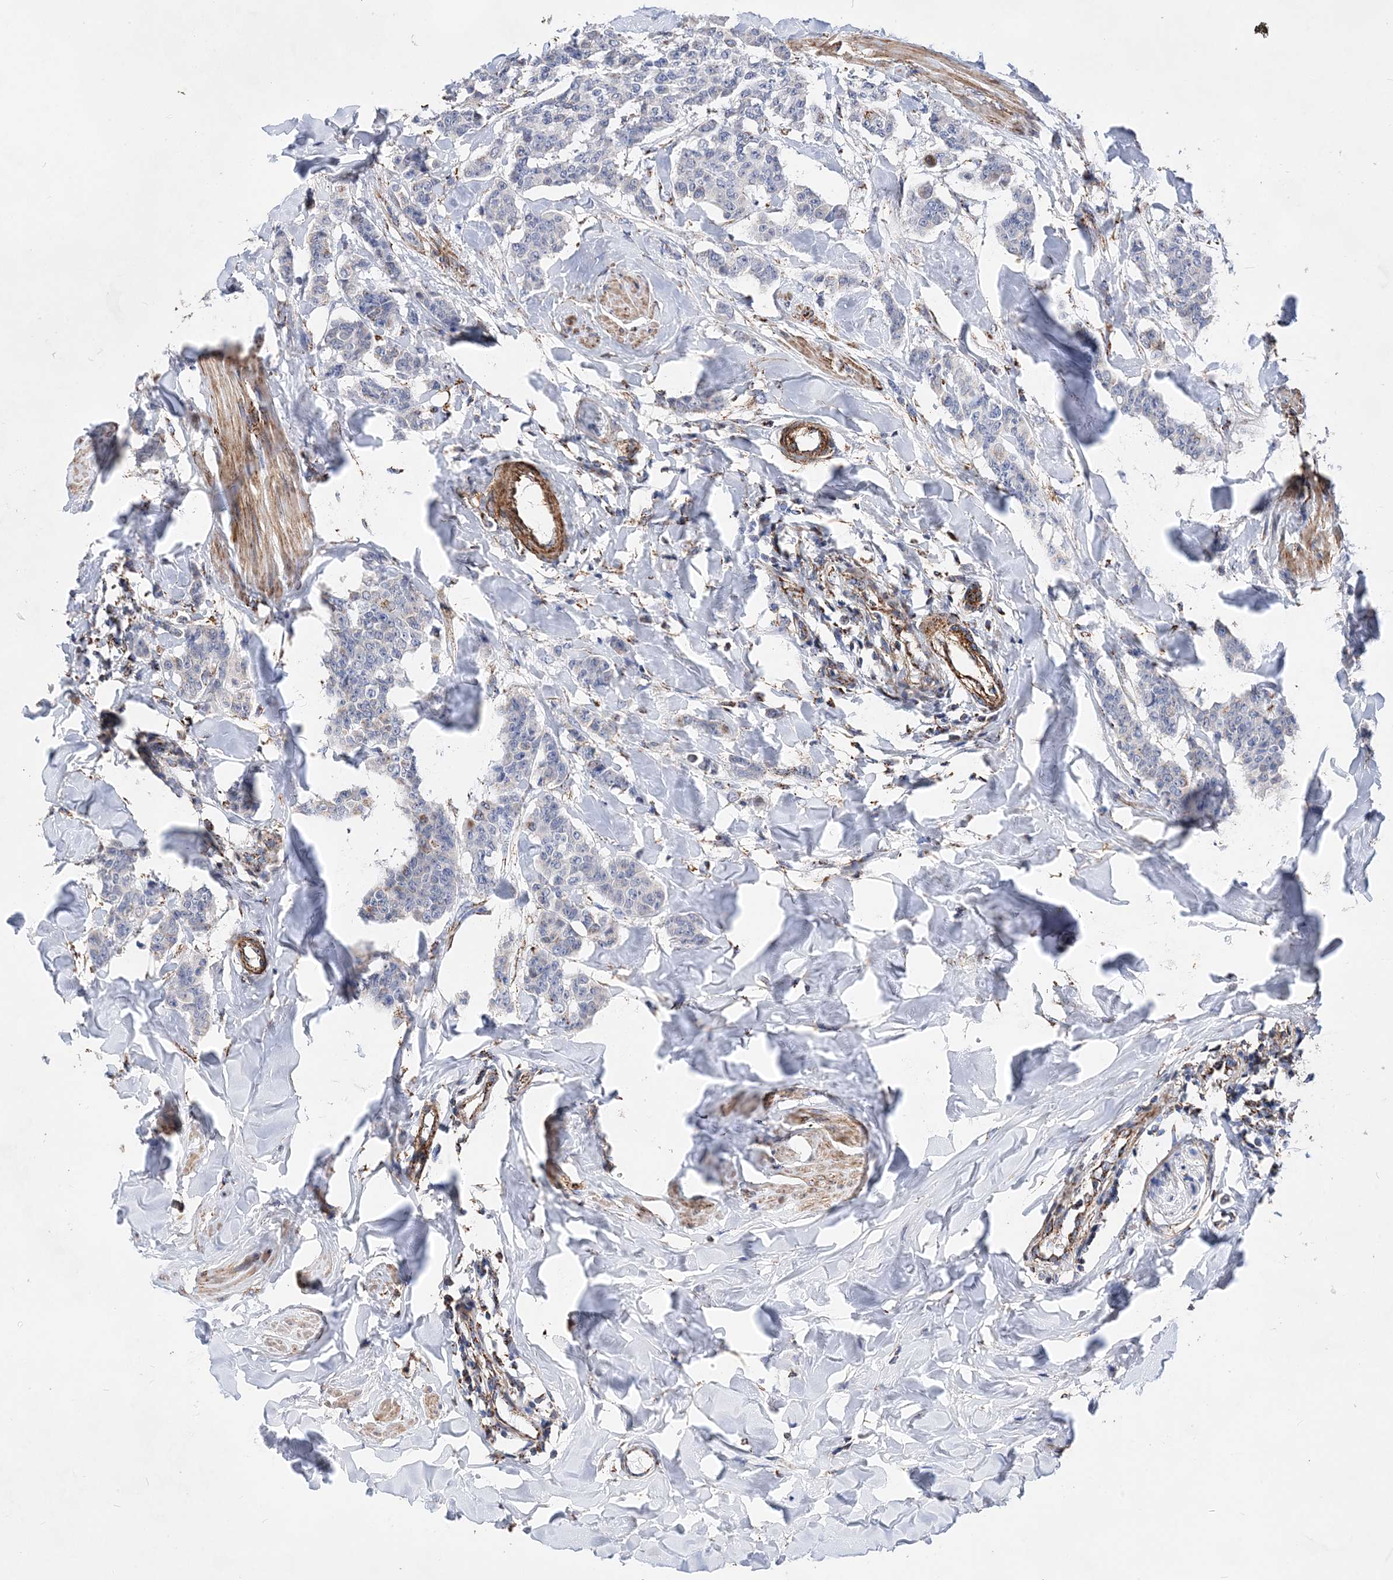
{"staining": {"intensity": "moderate", "quantity": "<25%", "location": "cytoplasmic/membranous"}, "tissue": "breast cancer", "cell_type": "Tumor cells", "image_type": "cancer", "snomed": [{"axis": "morphology", "description": "Duct carcinoma"}, {"axis": "topography", "description": "Breast"}], "caption": "Immunohistochemistry of breast cancer (invasive ductal carcinoma) shows low levels of moderate cytoplasmic/membranous expression in approximately <25% of tumor cells.", "gene": "ACOT9", "patient": {"sex": "female", "age": 40}}